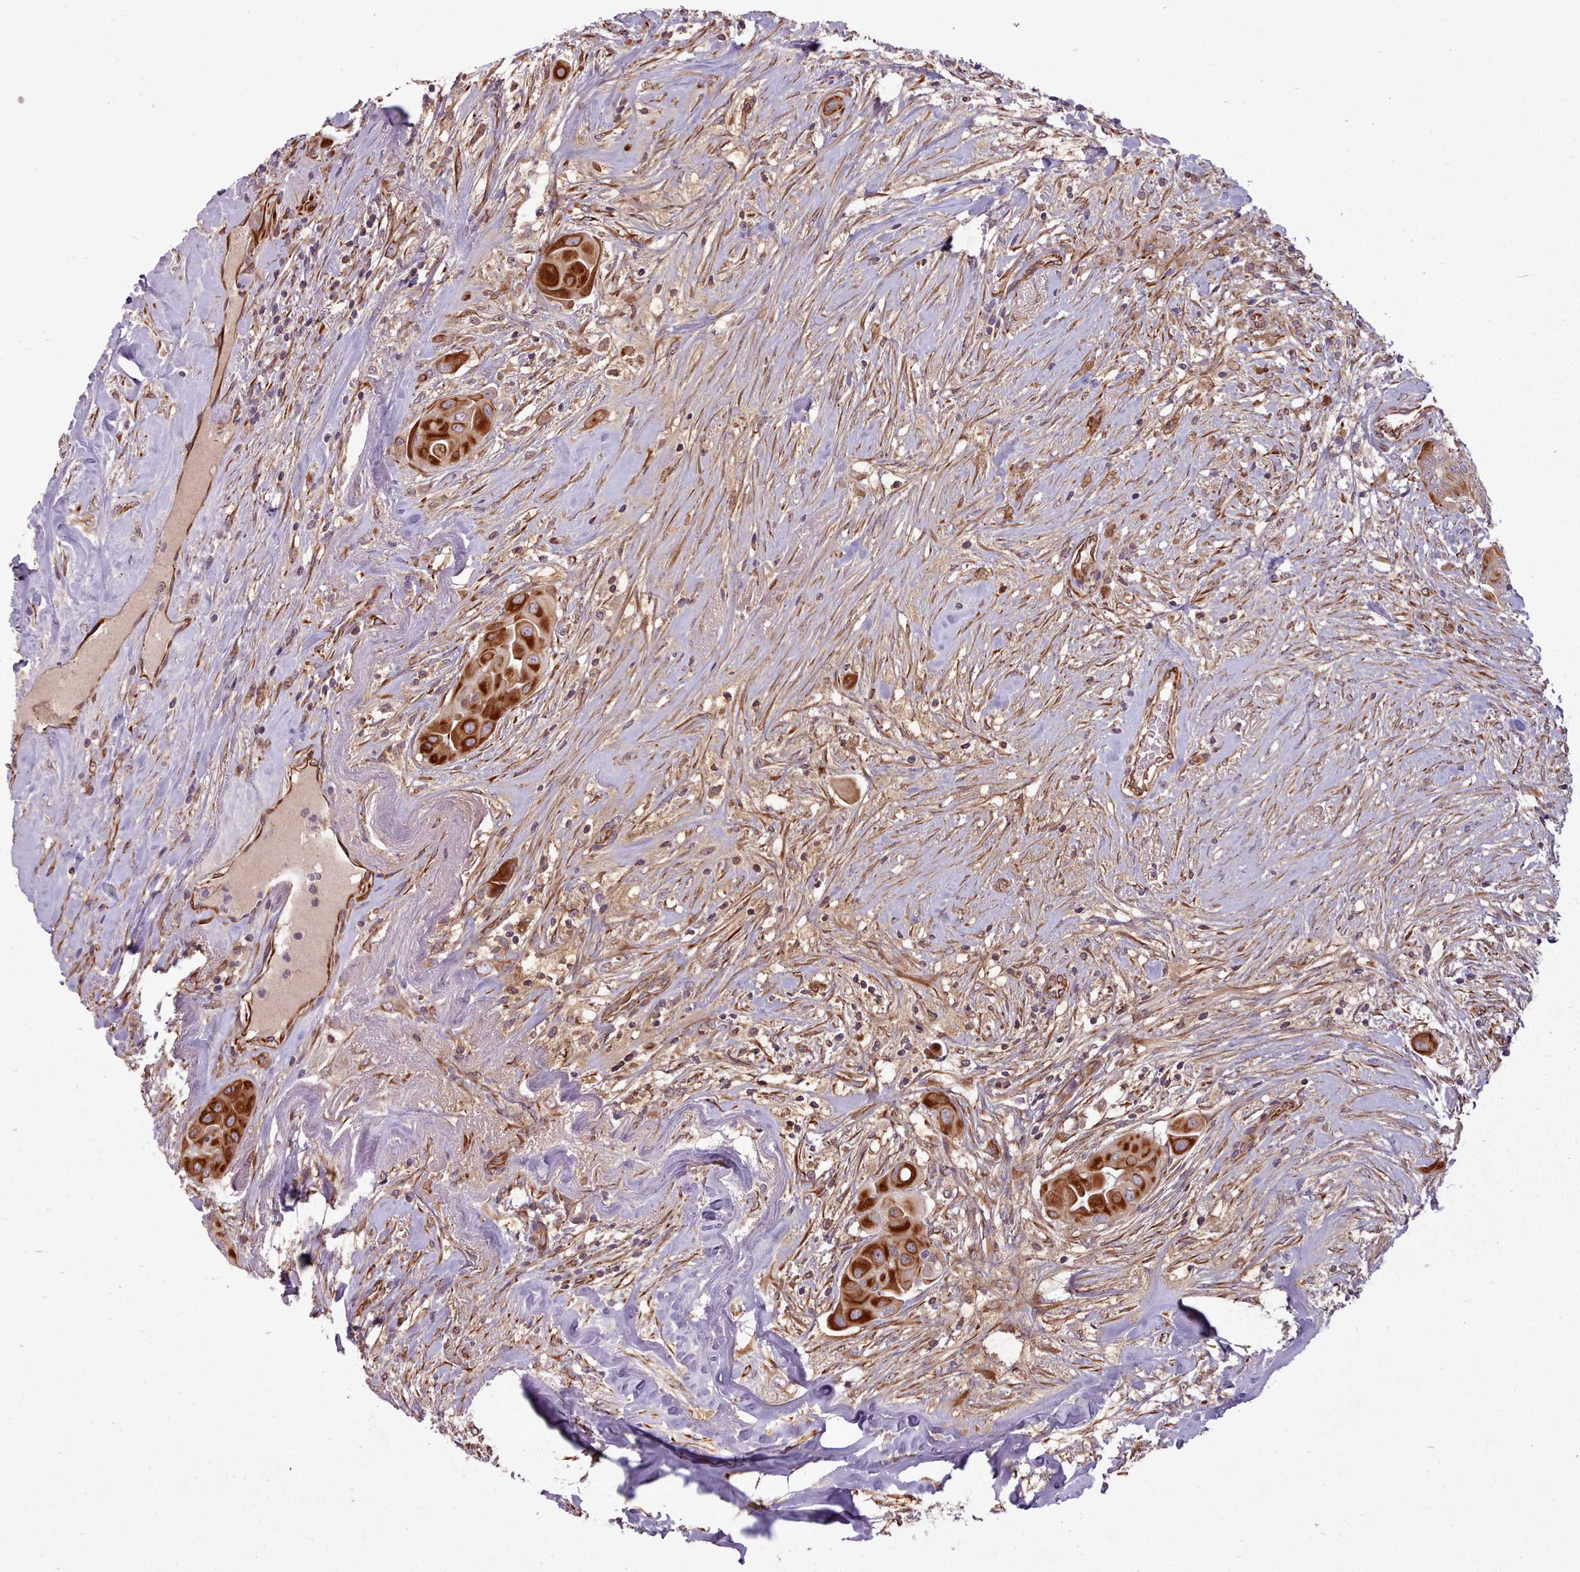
{"staining": {"intensity": "strong", "quantity": "25%-75%", "location": "cytoplasmic/membranous"}, "tissue": "thyroid cancer", "cell_type": "Tumor cells", "image_type": "cancer", "snomed": [{"axis": "morphology", "description": "Papillary adenocarcinoma, NOS"}, {"axis": "topography", "description": "Thyroid gland"}], "caption": "Thyroid papillary adenocarcinoma stained with DAB (3,3'-diaminobenzidine) immunohistochemistry shows high levels of strong cytoplasmic/membranous staining in about 25%-75% of tumor cells. The staining was performed using DAB (3,3'-diaminobenzidine), with brown indicating positive protein expression. Nuclei are stained blue with hematoxylin.", "gene": "GBGT1", "patient": {"sex": "female", "age": 59}}